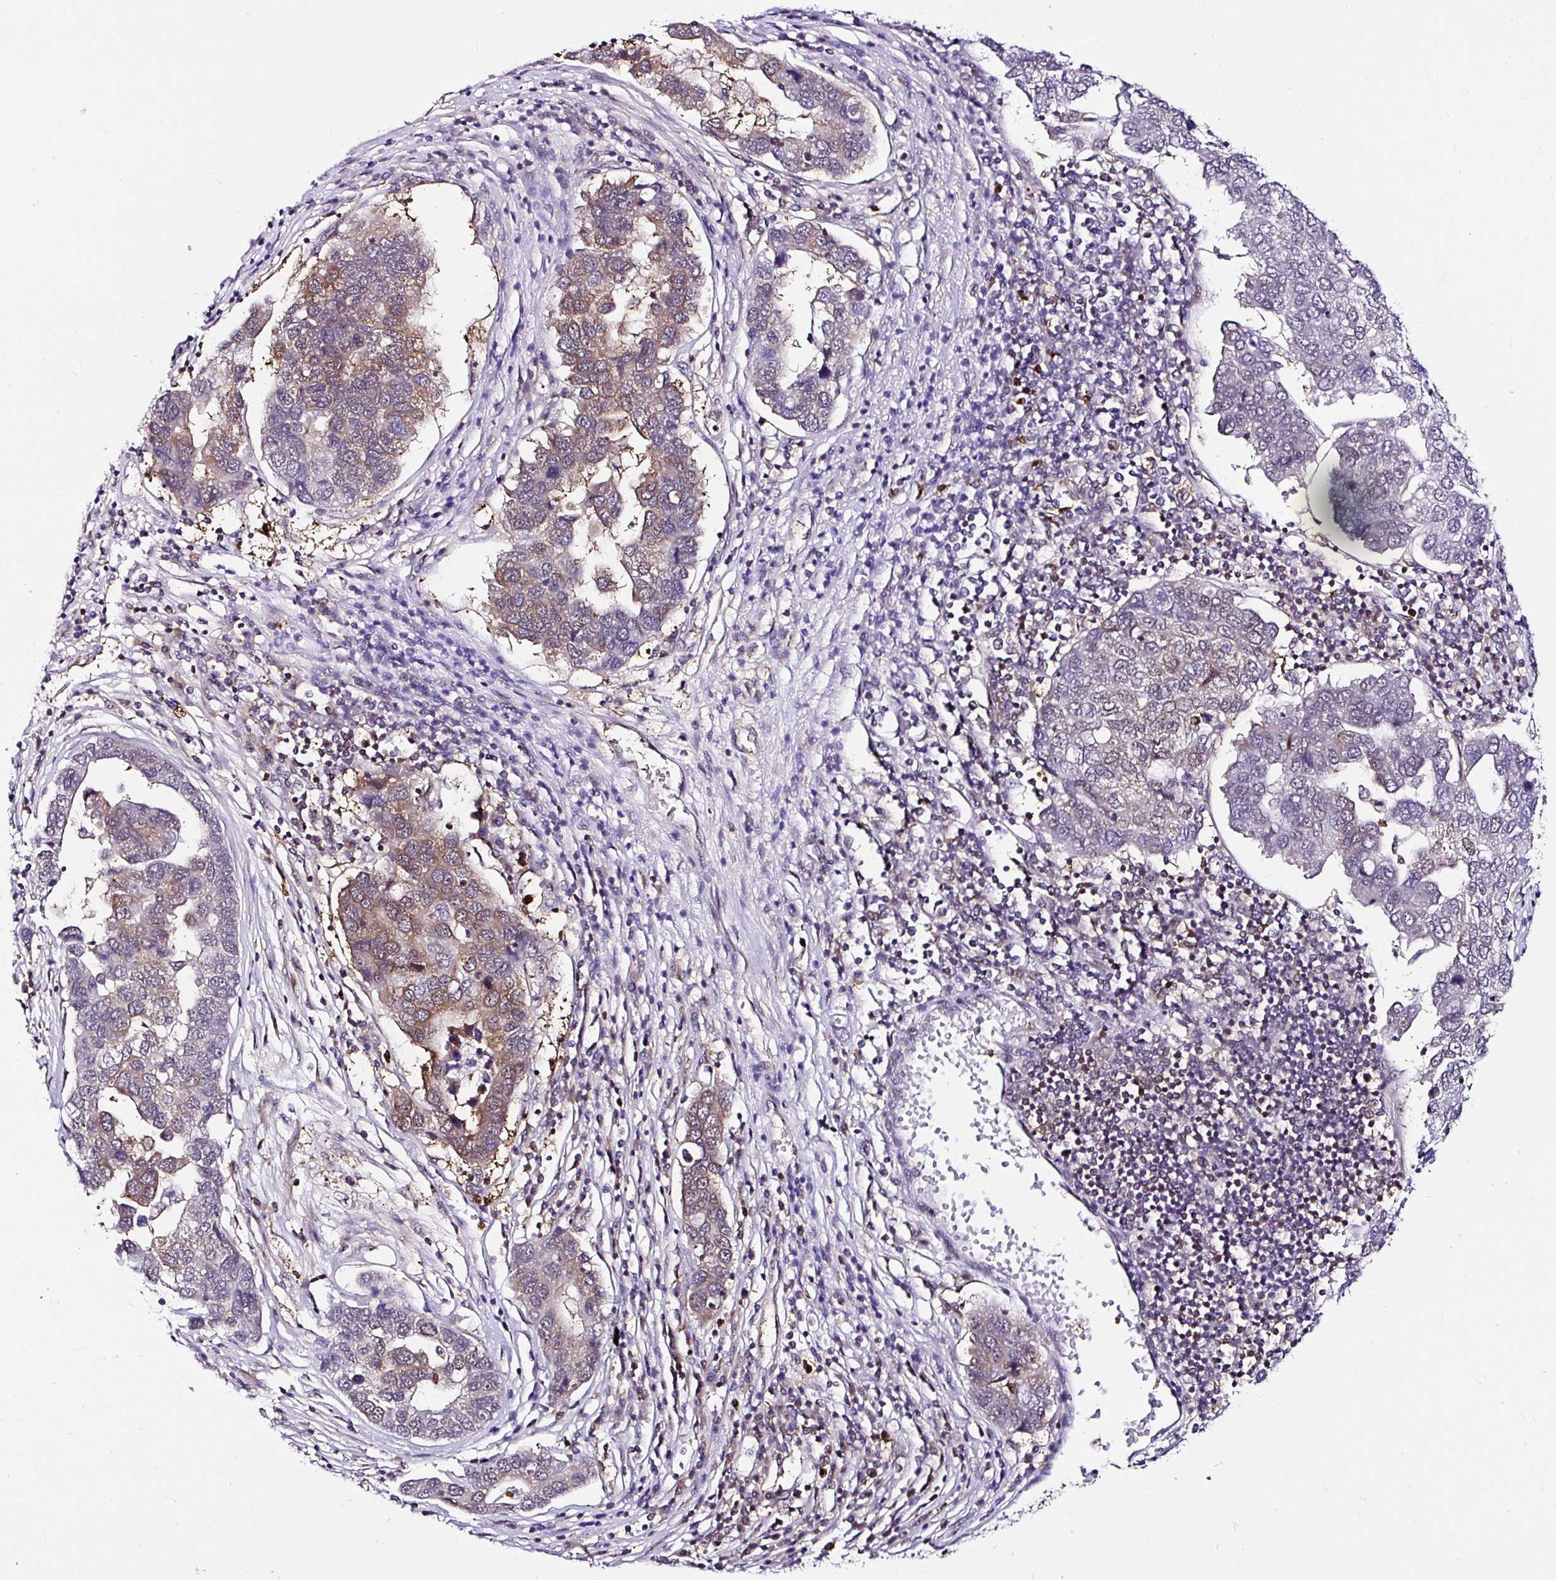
{"staining": {"intensity": "moderate", "quantity": "<25%", "location": "cytoplasmic/membranous"}, "tissue": "pancreatic cancer", "cell_type": "Tumor cells", "image_type": "cancer", "snomed": [{"axis": "morphology", "description": "Adenocarcinoma, NOS"}, {"axis": "topography", "description": "Pancreas"}], "caption": "Moderate cytoplasmic/membranous protein staining is appreciated in approximately <25% of tumor cells in pancreatic cancer (adenocarcinoma).", "gene": "PIN4", "patient": {"sex": "female", "age": 61}}